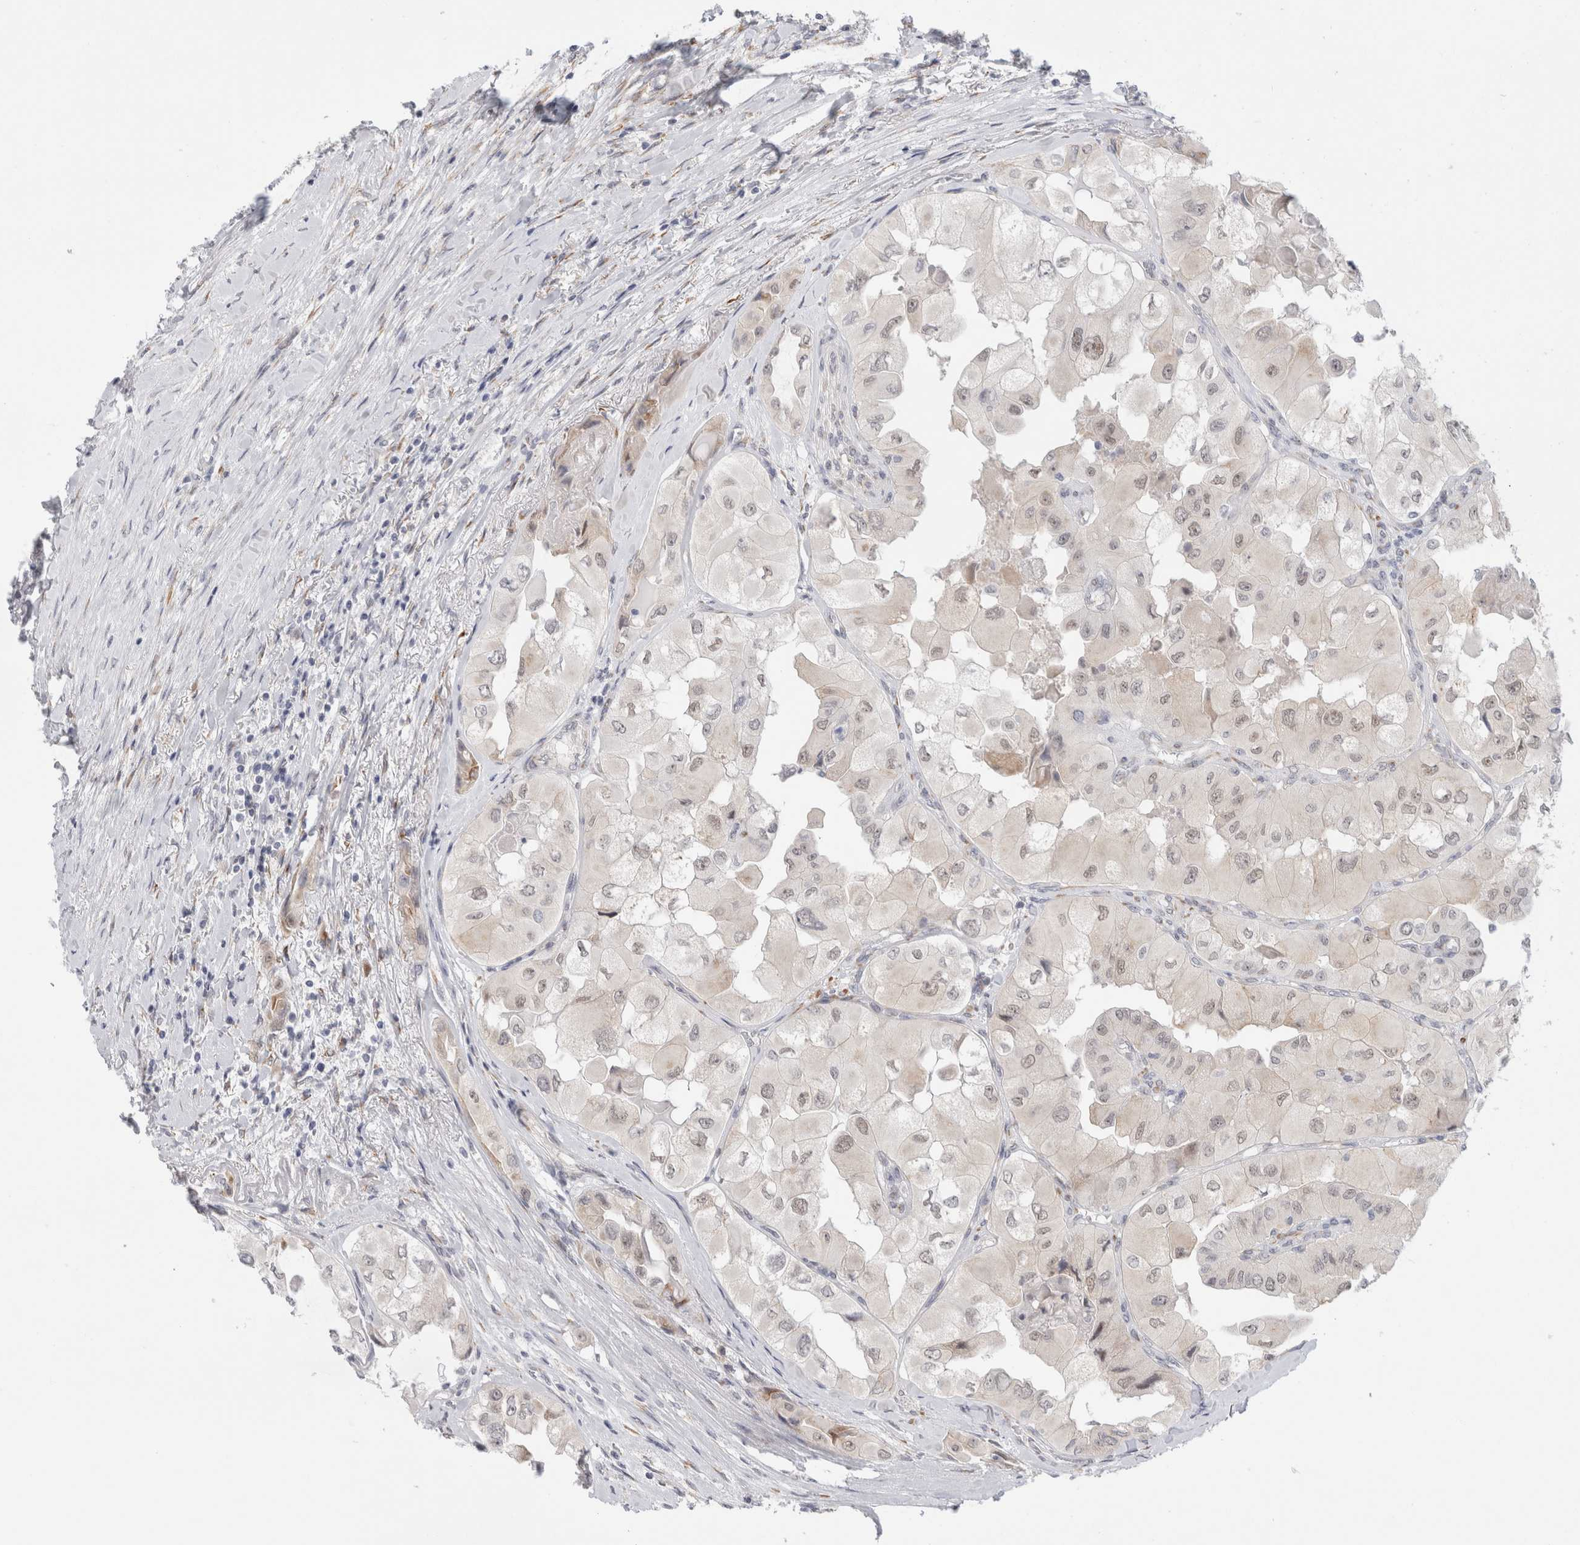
{"staining": {"intensity": "weak", "quantity": "<25%", "location": "nuclear"}, "tissue": "thyroid cancer", "cell_type": "Tumor cells", "image_type": "cancer", "snomed": [{"axis": "morphology", "description": "Papillary adenocarcinoma, NOS"}, {"axis": "topography", "description": "Thyroid gland"}], "caption": "IHC histopathology image of neoplastic tissue: human thyroid cancer (papillary adenocarcinoma) stained with DAB (3,3'-diaminobenzidine) demonstrates no significant protein staining in tumor cells. (DAB (3,3'-diaminobenzidine) immunohistochemistry (IHC) with hematoxylin counter stain).", "gene": "TRMT1L", "patient": {"sex": "female", "age": 59}}